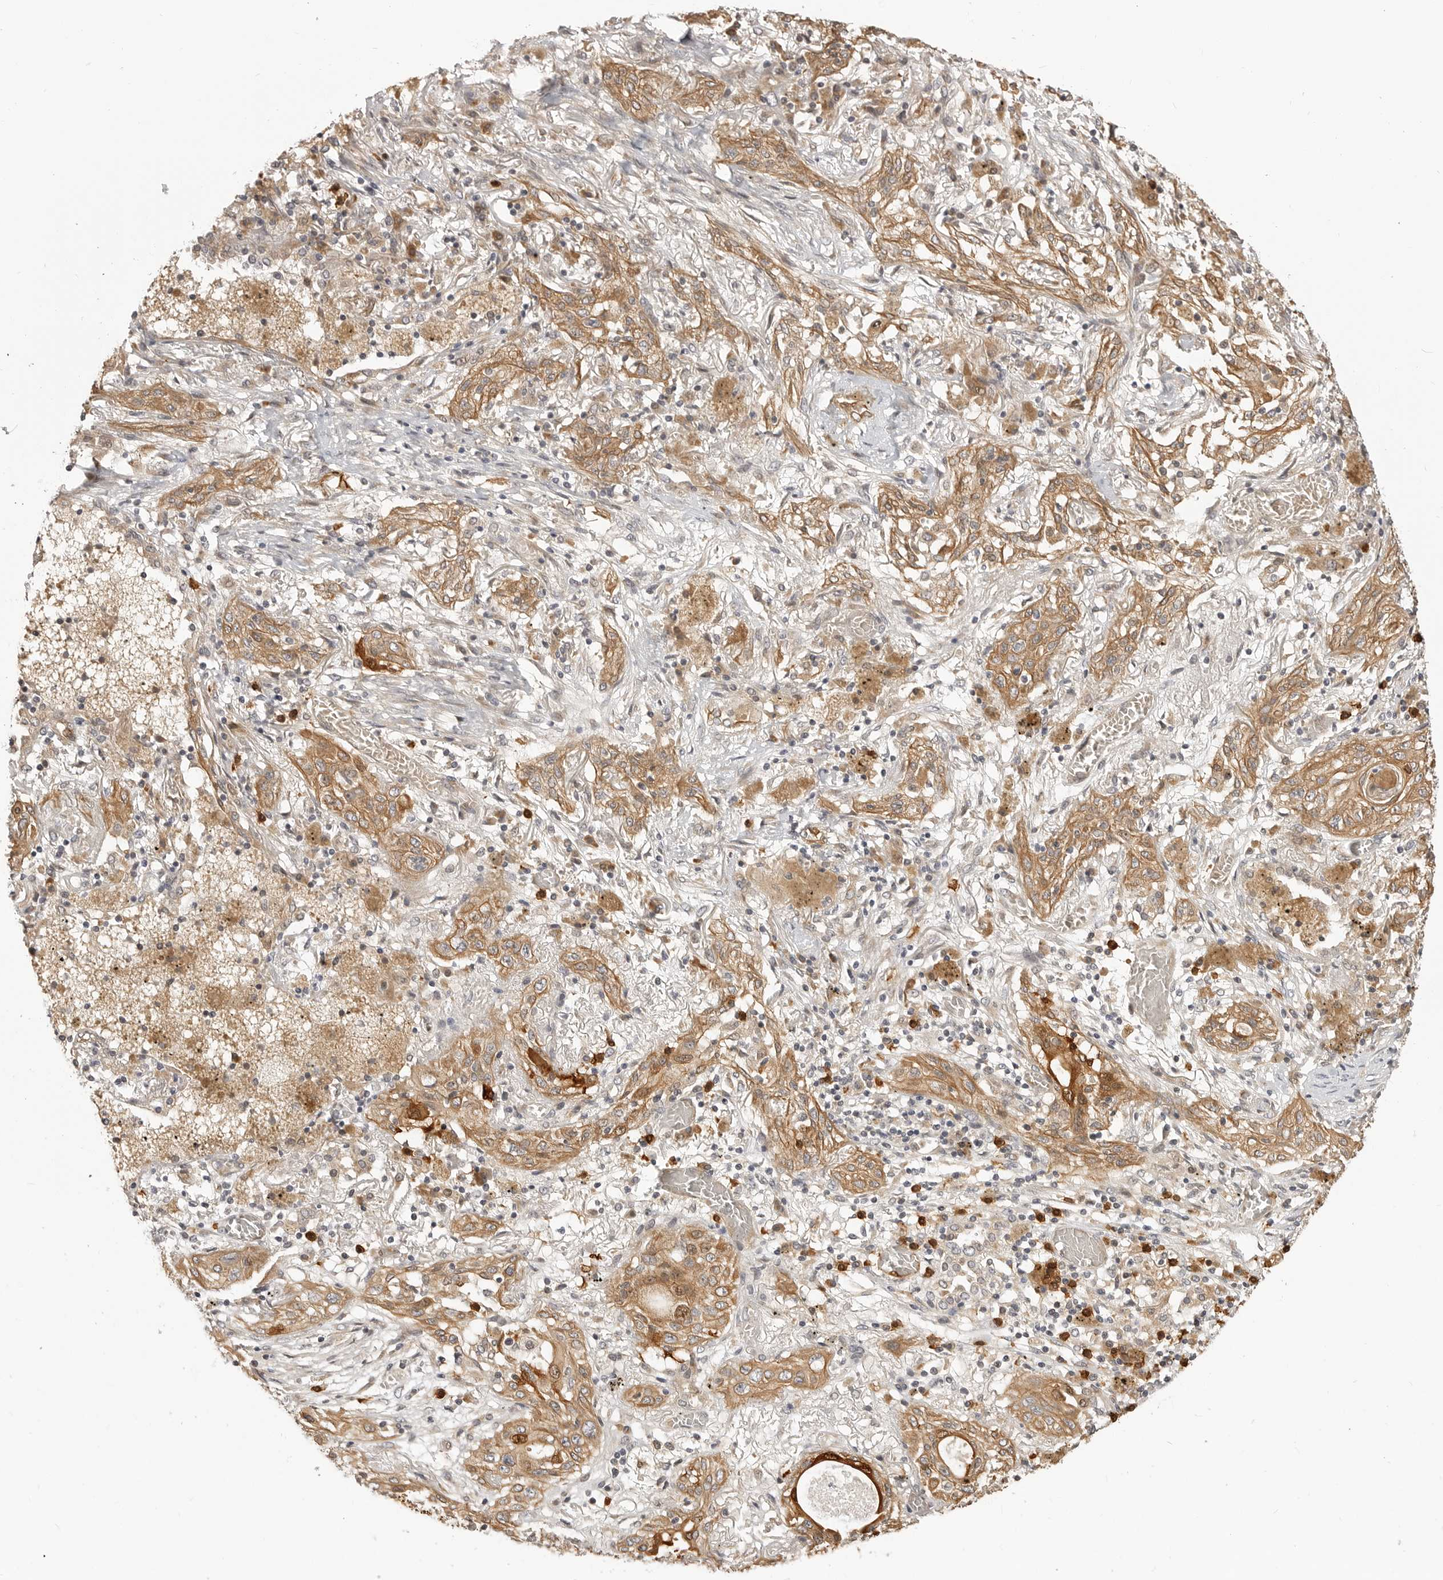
{"staining": {"intensity": "moderate", "quantity": ">75%", "location": "cytoplasmic/membranous"}, "tissue": "lung cancer", "cell_type": "Tumor cells", "image_type": "cancer", "snomed": [{"axis": "morphology", "description": "Squamous cell carcinoma, NOS"}, {"axis": "topography", "description": "Lung"}], "caption": "Human lung cancer stained with a protein marker shows moderate staining in tumor cells.", "gene": "IDO1", "patient": {"sex": "female", "age": 47}}